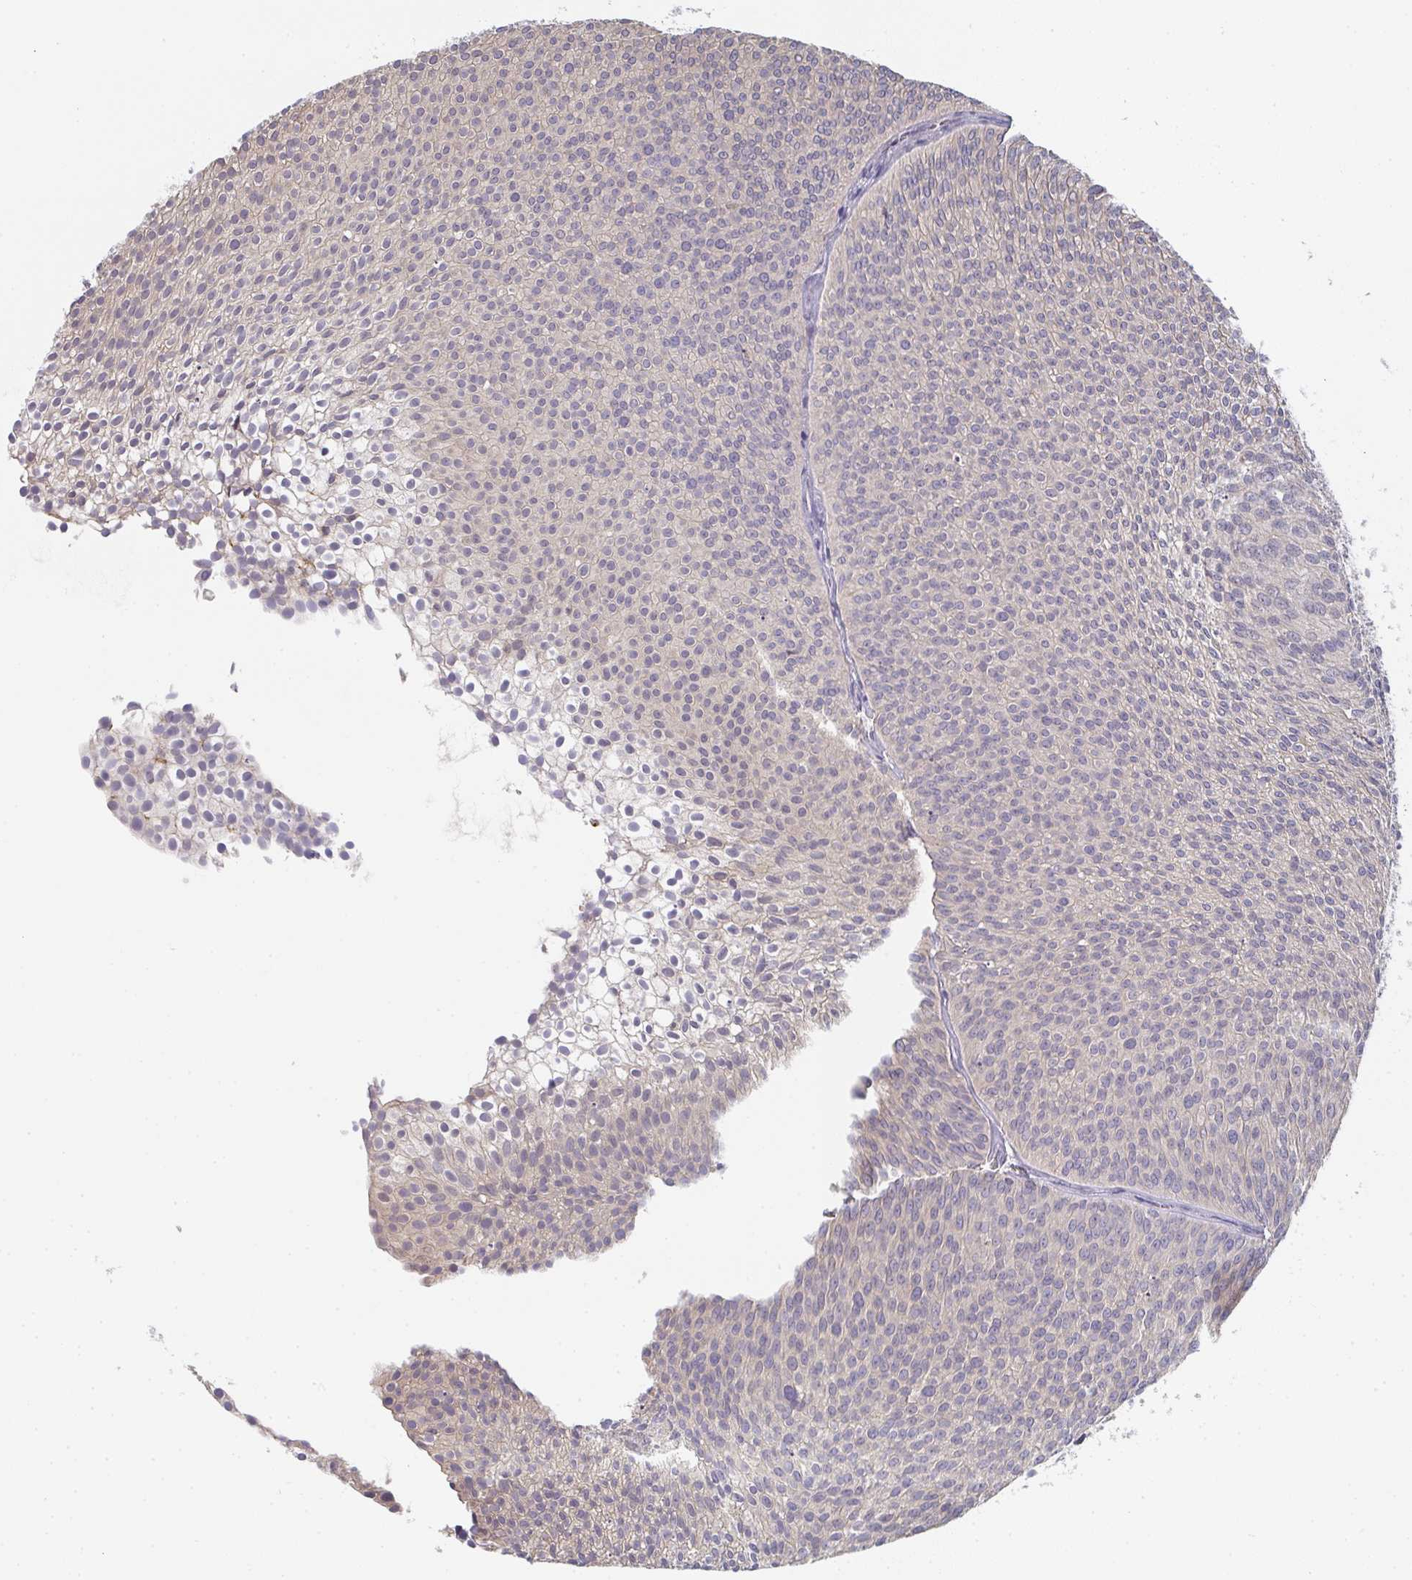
{"staining": {"intensity": "negative", "quantity": "none", "location": "none"}, "tissue": "urothelial cancer", "cell_type": "Tumor cells", "image_type": "cancer", "snomed": [{"axis": "morphology", "description": "Urothelial carcinoma, Low grade"}, {"axis": "topography", "description": "Urinary bladder"}], "caption": "High power microscopy histopathology image of an immunohistochemistry histopathology image of low-grade urothelial carcinoma, revealing no significant expression in tumor cells. (DAB IHC visualized using brightfield microscopy, high magnification).", "gene": "CHMP5", "patient": {"sex": "male", "age": 91}}